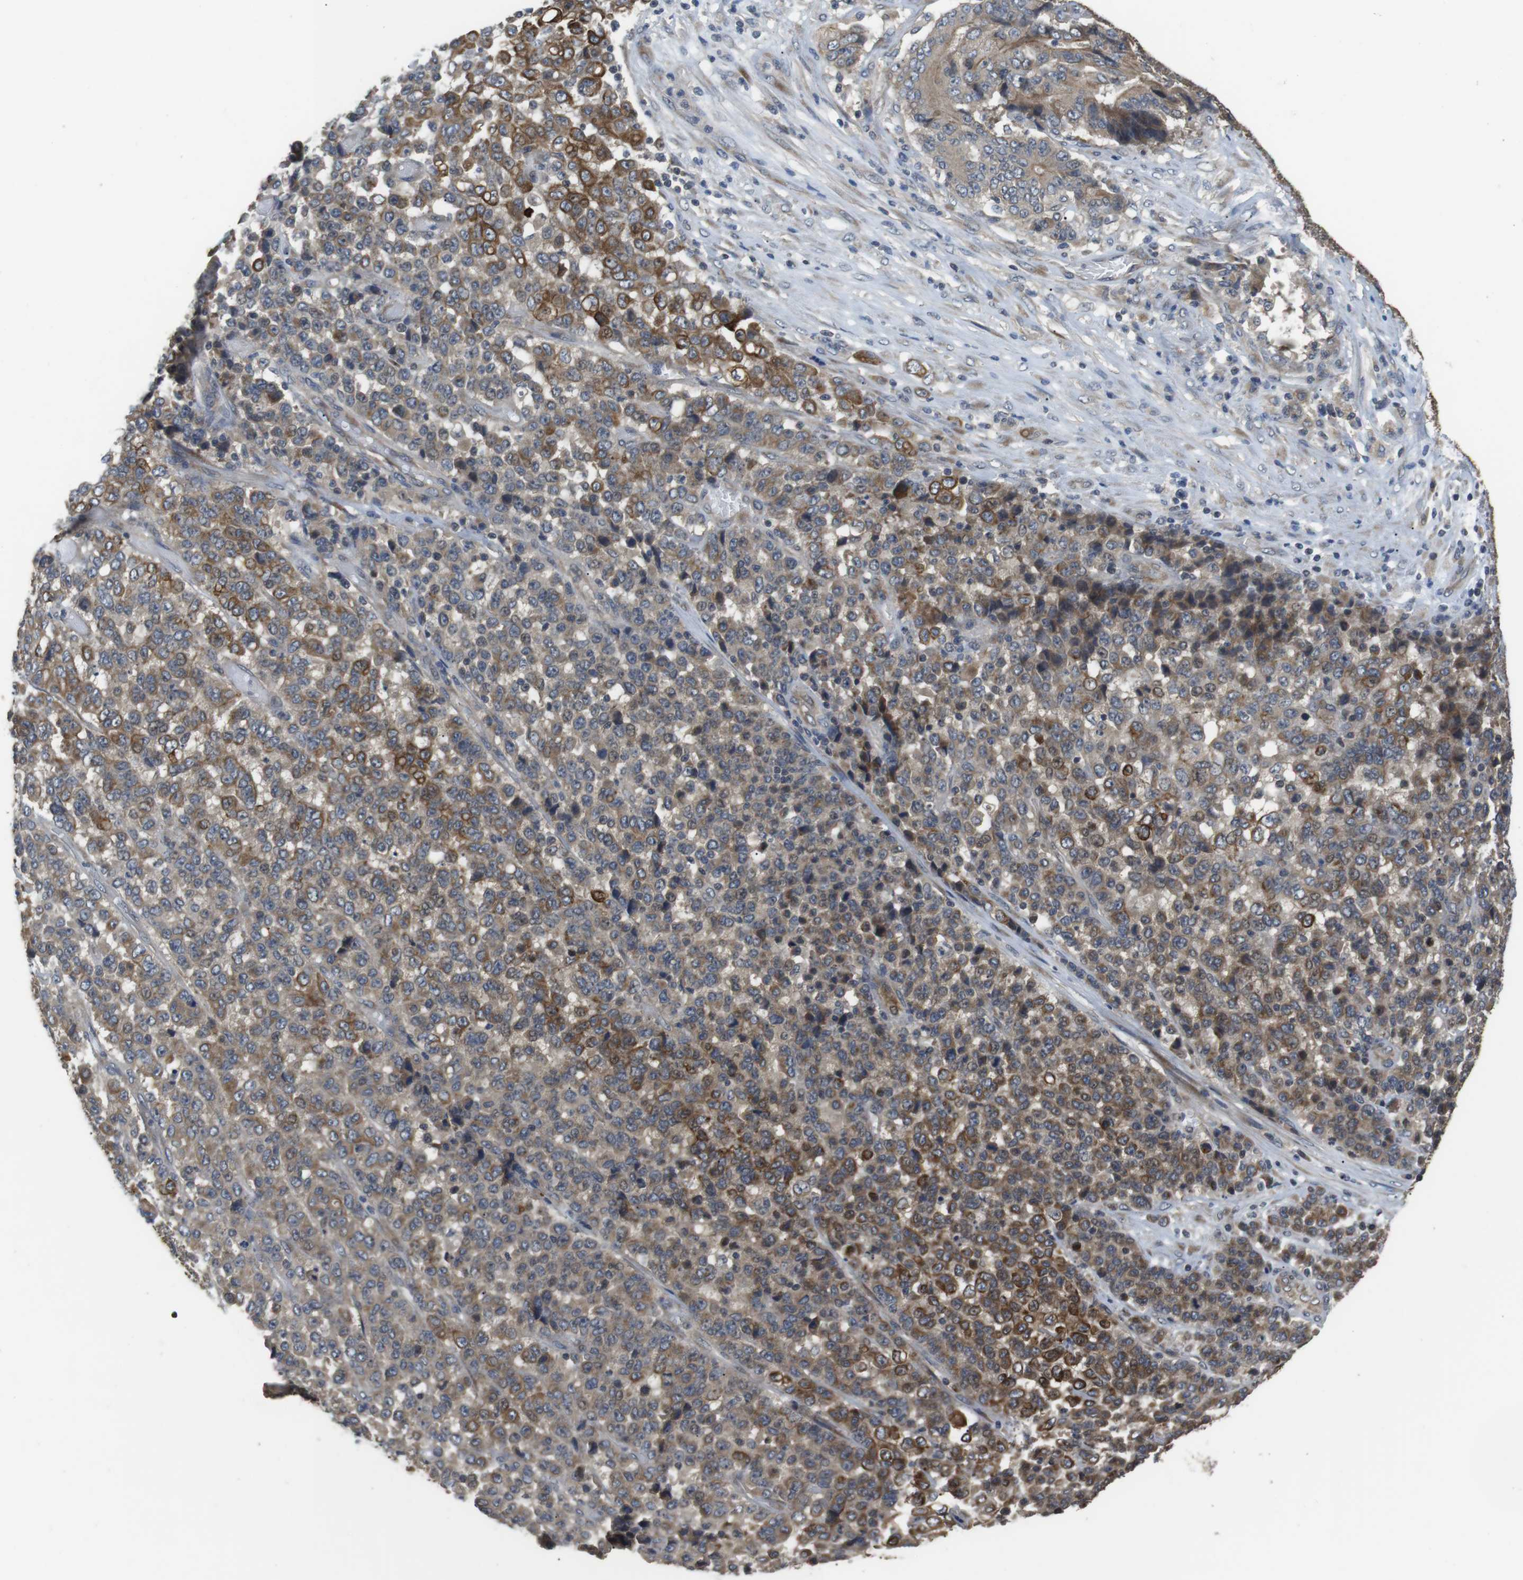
{"staining": {"intensity": "moderate", "quantity": "25%-75%", "location": "cytoplasmic/membranous"}, "tissue": "stomach cancer", "cell_type": "Tumor cells", "image_type": "cancer", "snomed": [{"axis": "morphology", "description": "Adenocarcinoma, NOS"}, {"axis": "topography", "description": "Stomach"}], "caption": "High-magnification brightfield microscopy of stomach cancer (adenocarcinoma) stained with DAB (brown) and counterstained with hematoxylin (blue). tumor cells exhibit moderate cytoplasmic/membranous staining is seen in approximately25%-75% of cells.", "gene": "ADGRL3", "patient": {"sex": "female", "age": 73}}